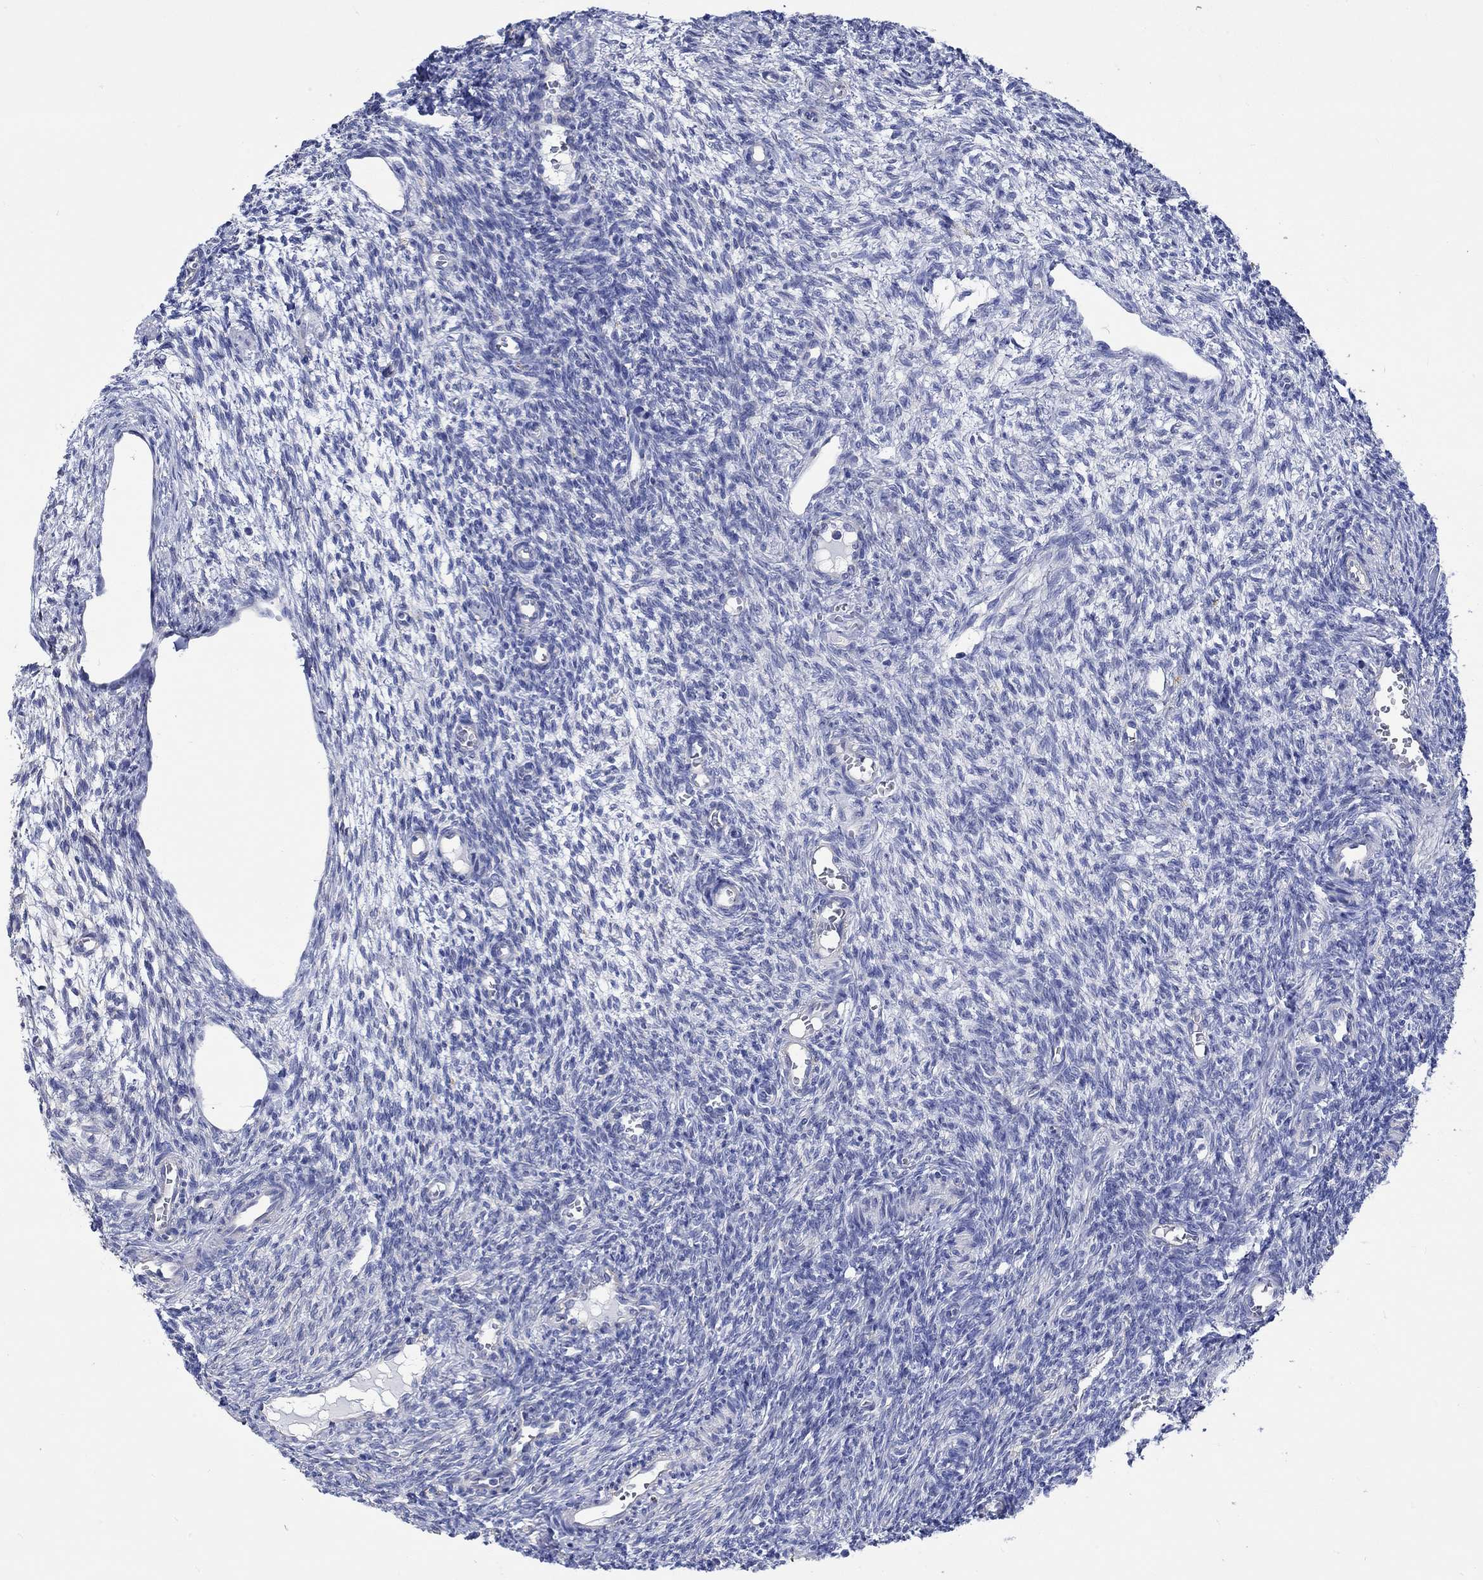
{"staining": {"intensity": "negative", "quantity": "none", "location": "none"}, "tissue": "ovary", "cell_type": "Follicle cells", "image_type": "normal", "snomed": [{"axis": "morphology", "description": "Normal tissue, NOS"}, {"axis": "topography", "description": "Ovary"}], "caption": "DAB immunohistochemical staining of normal ovary displays no significant staining in follicle cells. (Immunohistochemistry, brightfield microscopy, high magnification).", "gene": "CPLX1", "patient": {"sex": "female", "age": 27}}